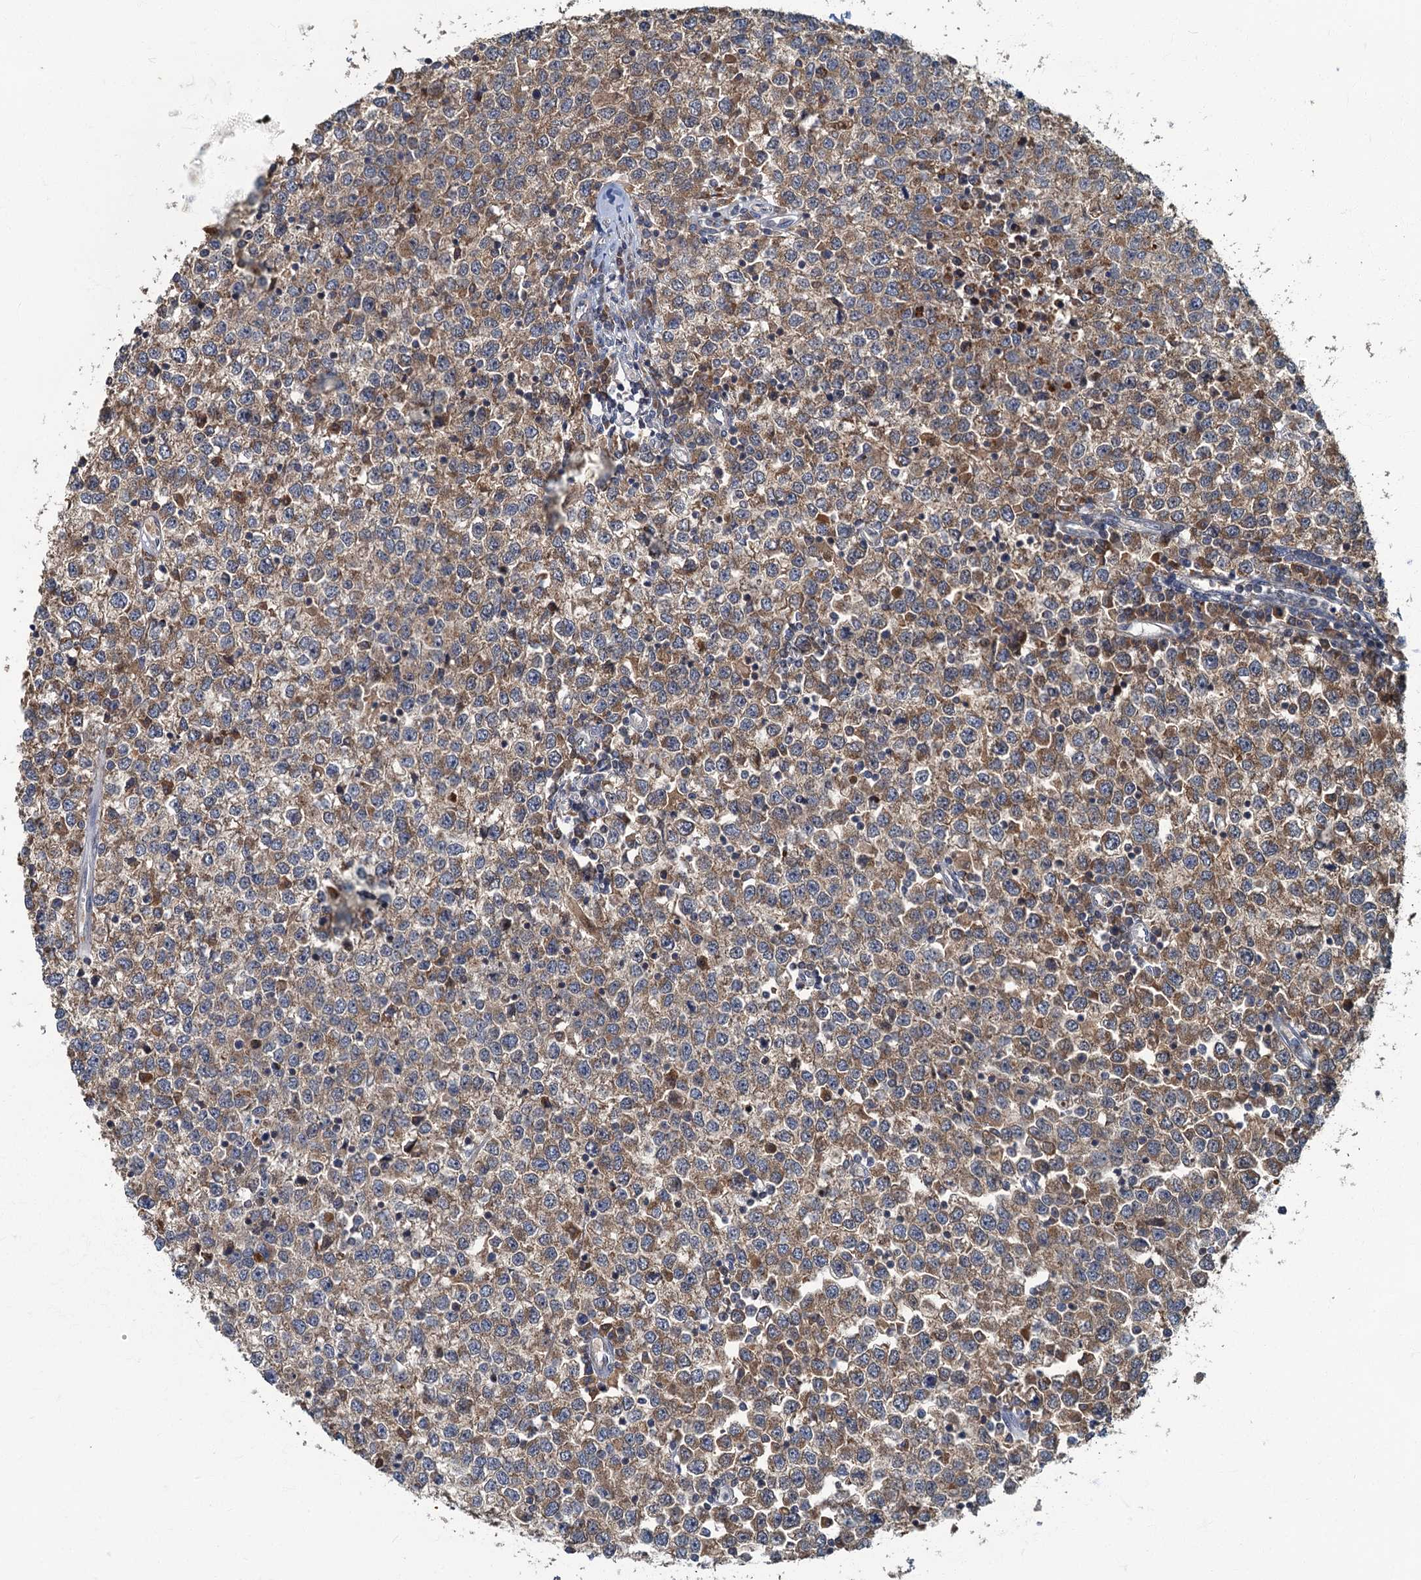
{"staining": {"intensity": "moderate", "quantity": ">75%", "location": "cytoplasmic/membranous"}, "tissue": "testis cancer", "cell_type": "Tumor cells", "image_type": "cancer", "snomed": [{"axis": "morphology", "description": "Seminoma, NOS"}, {"axis": "topography", "description": "Testis"}], "caption": "Protein analysis of seminoma (testis) tissue exhibits moderate cytoplasmic/membranous staining in about >75% of tumor cells.", "gene": "WDCP", "patient": {"sex": "male", "age": 65}}